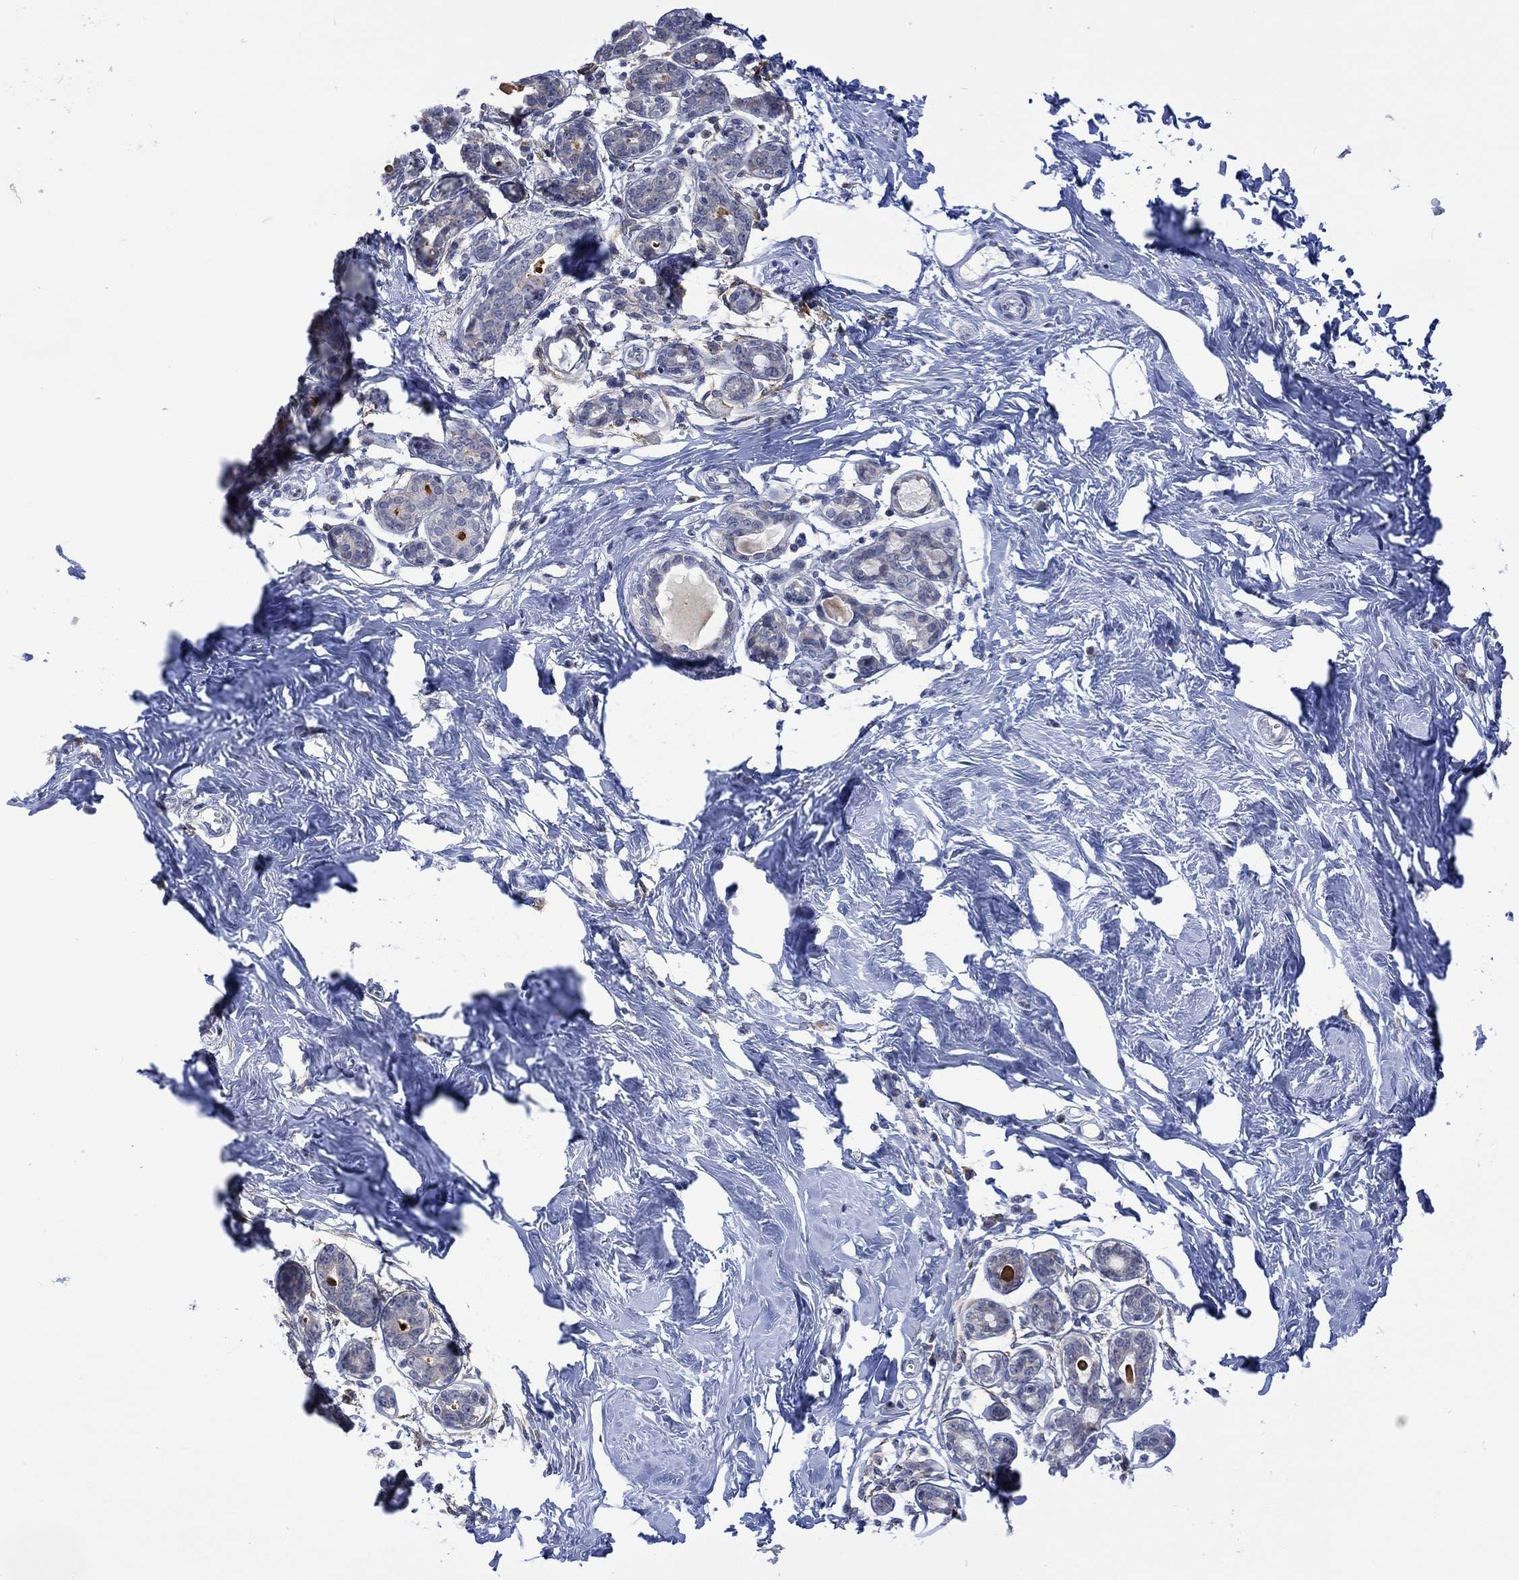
{"staining": {"intensity": "negative", "quantity": "none", "location": "none"}, "tissue": "breast", "cell_type": "Glandular cells", "image_type": "normal", "snomed": [{"axis": "morphology", "description": "Normal tissue, NOS"}, {"axis": "topography", "description": "Skin"}, {"axis": "topography", "description": "Breast"}], "caption": "Immunohistochemistry histopathology image of unremarkable human breast stained for a protein (brown), which reveals no positivity in glandular cells. (DAB (3,3'-diaminobenzidine) IHC visualized using brightfield microscopy, high magnification).", "gene": "DCX", "patient": {"sex": "female", "age": 43}}